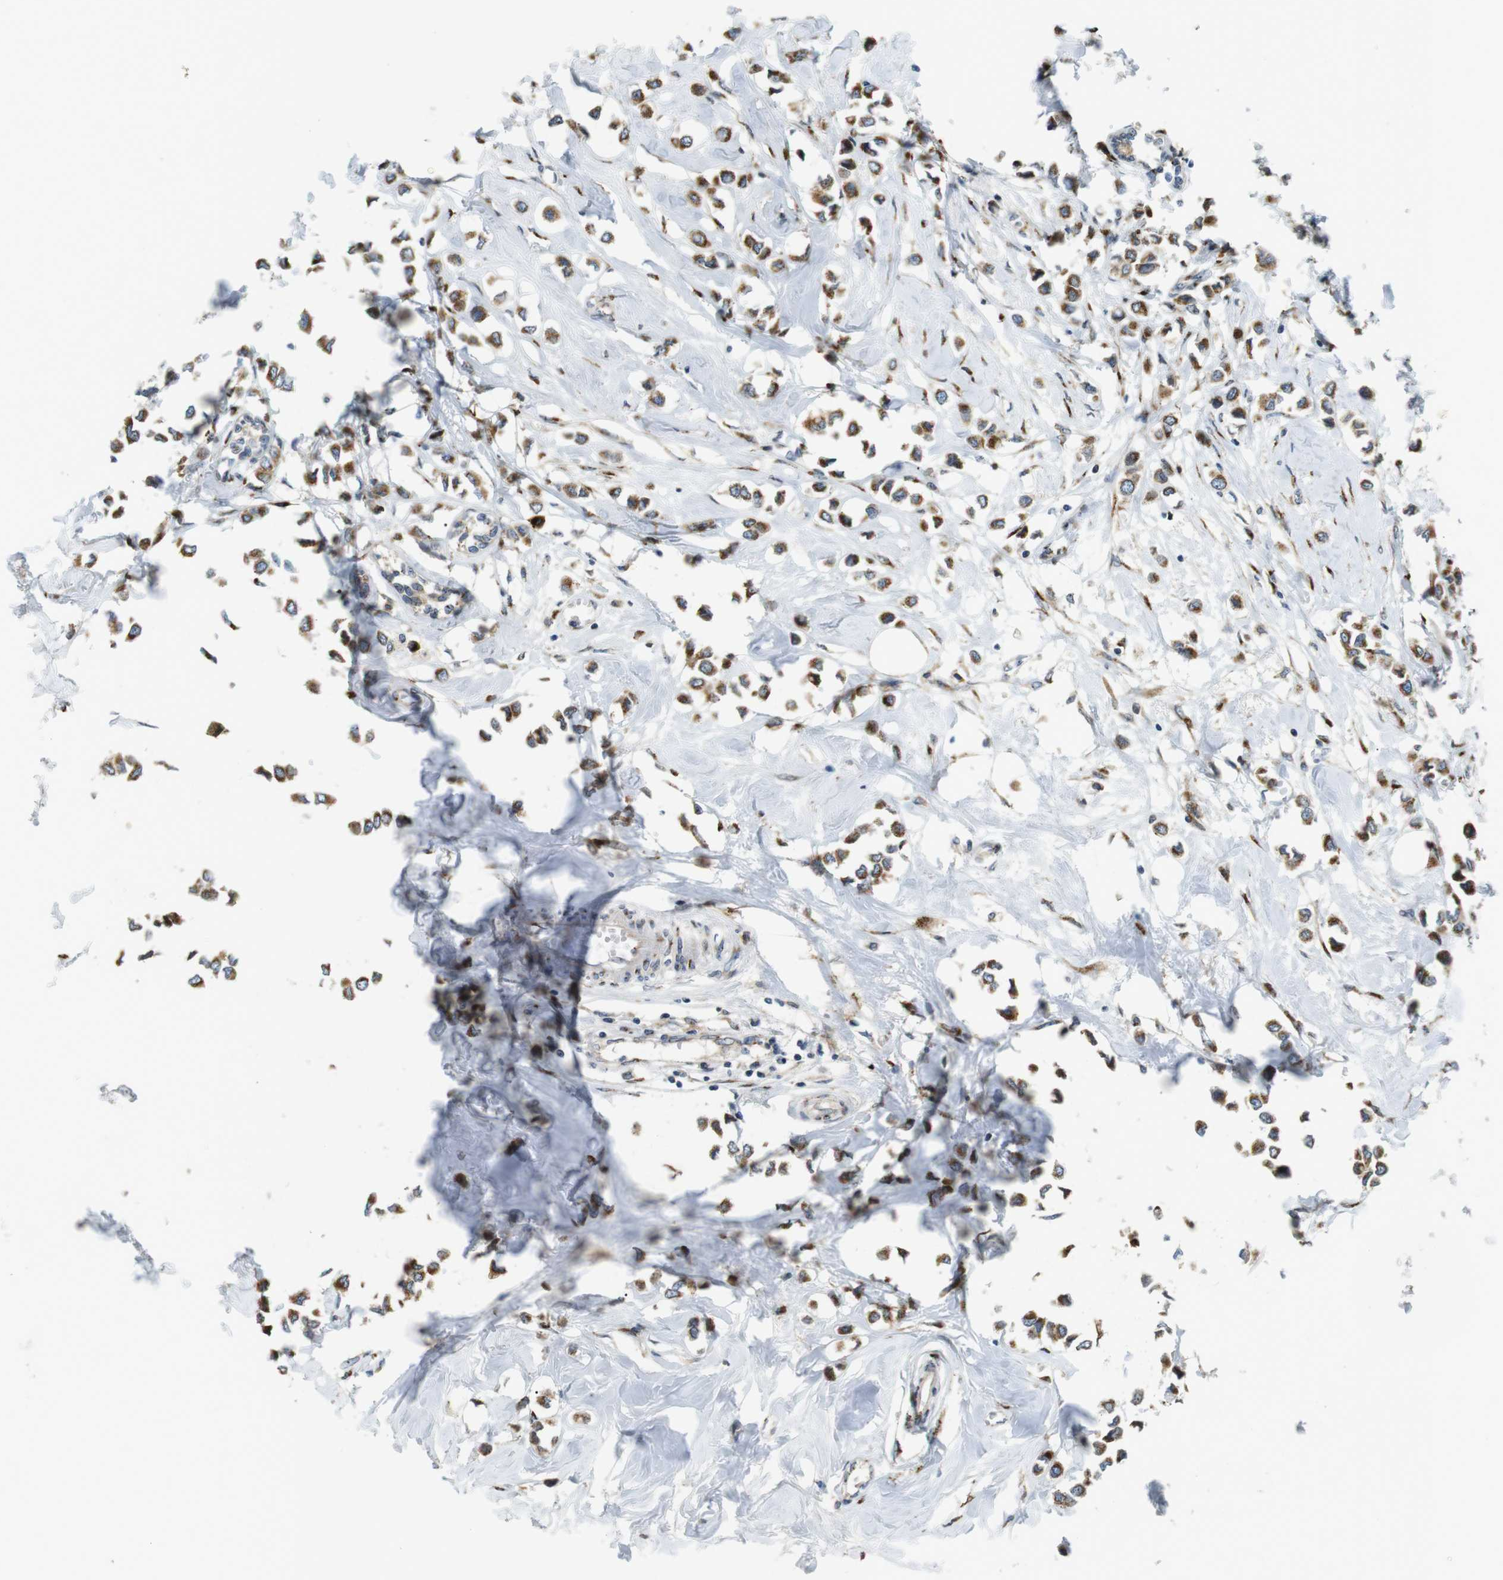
{"staining": {"intensity": "moderate", "quantity": ">75%", "location": "cytoplasmic/membranous"}, "tissue": "breast cancer", "cell_type": "Tumor cells", "image_type": "cancer", "snomed": [{"axis": "morphology", "description": "Lobular carcinoma"}, {"axis": "topography", "description": "Breast"}], "caption": "Human breast cancer stained for a protein (brown) displays moderate cytoplasmic/membranous positive staining in about >75% of tumor cells.", "gene": "TMEM143", "patient": {"sex": "female", "age": 51}}